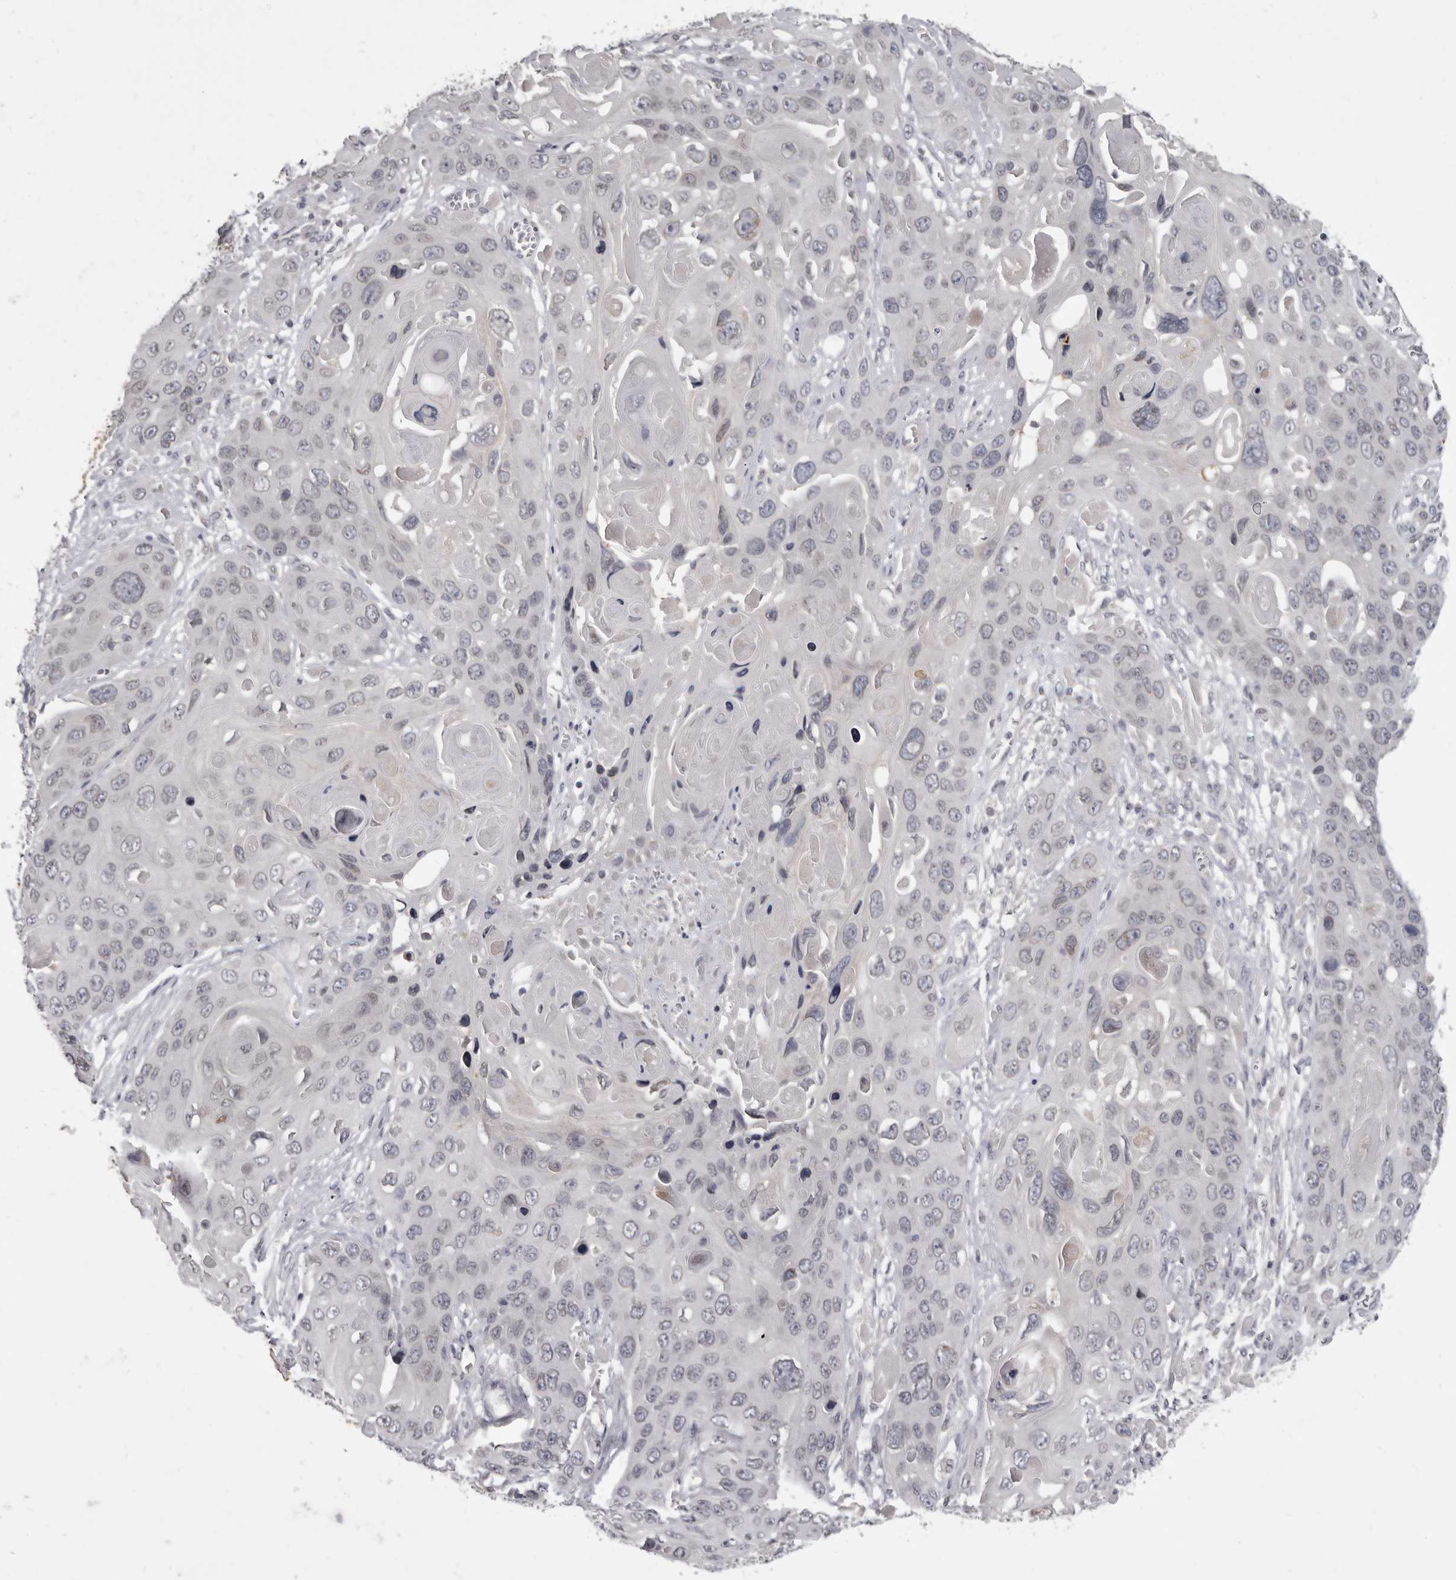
{"staining": {"intensity": "negative", "quantity": "none", "location": "none"}, "tissue": "skin cancer", "cell_type": "Tumor cells", "image_type": "cancer", "snomed": [{"axis": "morphology", "description": "Squamous cell carcinoma, NOS"}, {"axis": "topography", "description": "Skin"}], "caption": "The histopathology image demonstrates no staining of tumor cells in squamous cell carcinoma (skin).", "gene": "SULT1E1", "patient": {"sex": "male", "age": 55}}